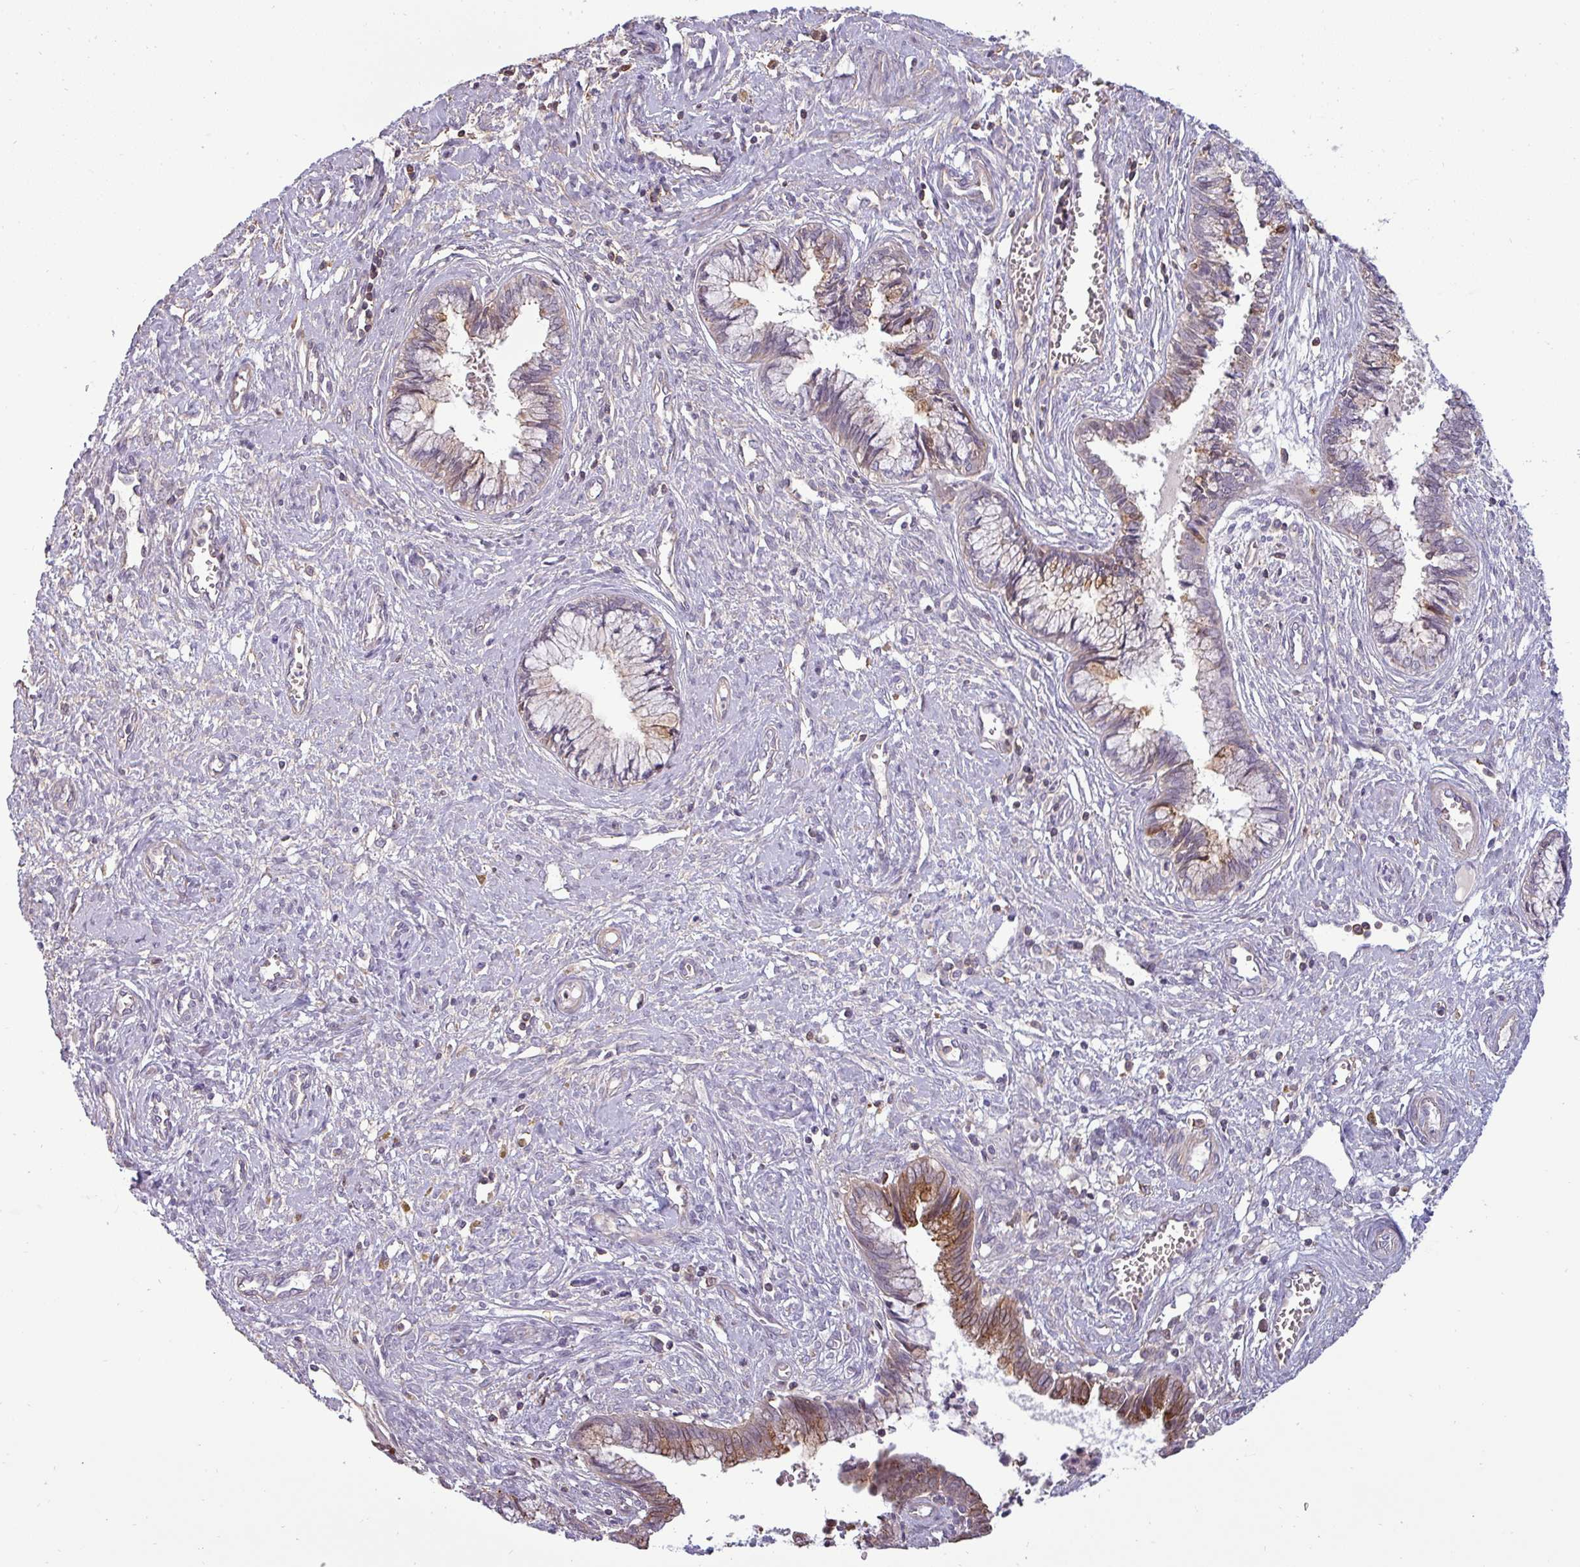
{"staining": {"intensity": "moderate", "quantity": "25%-75%", "location": "cytoplasmic/membranous"}, "tissue": "cervical cancer", "cell_type": "Tumor cells", "image_type": "cancer", "snomed": [{"axis": "morphology", "description": "Adenocarcinoma, NOS"}, {"axis": "topography", "description": "Cervix"}], "caption": "Immunohistochemistry (IHC) image of neoplastic tissue: human cervical cancer stained using immunohistochemistry (IHC) exhibits medium levels of moderate protein expression localized specifically in the cytoplasmic/membranous of tumor cells, appearing as a cytoplasmic/membranous brown color.", "gene": "ZNF835", "patient": {"sex": "female", "age": 44}}